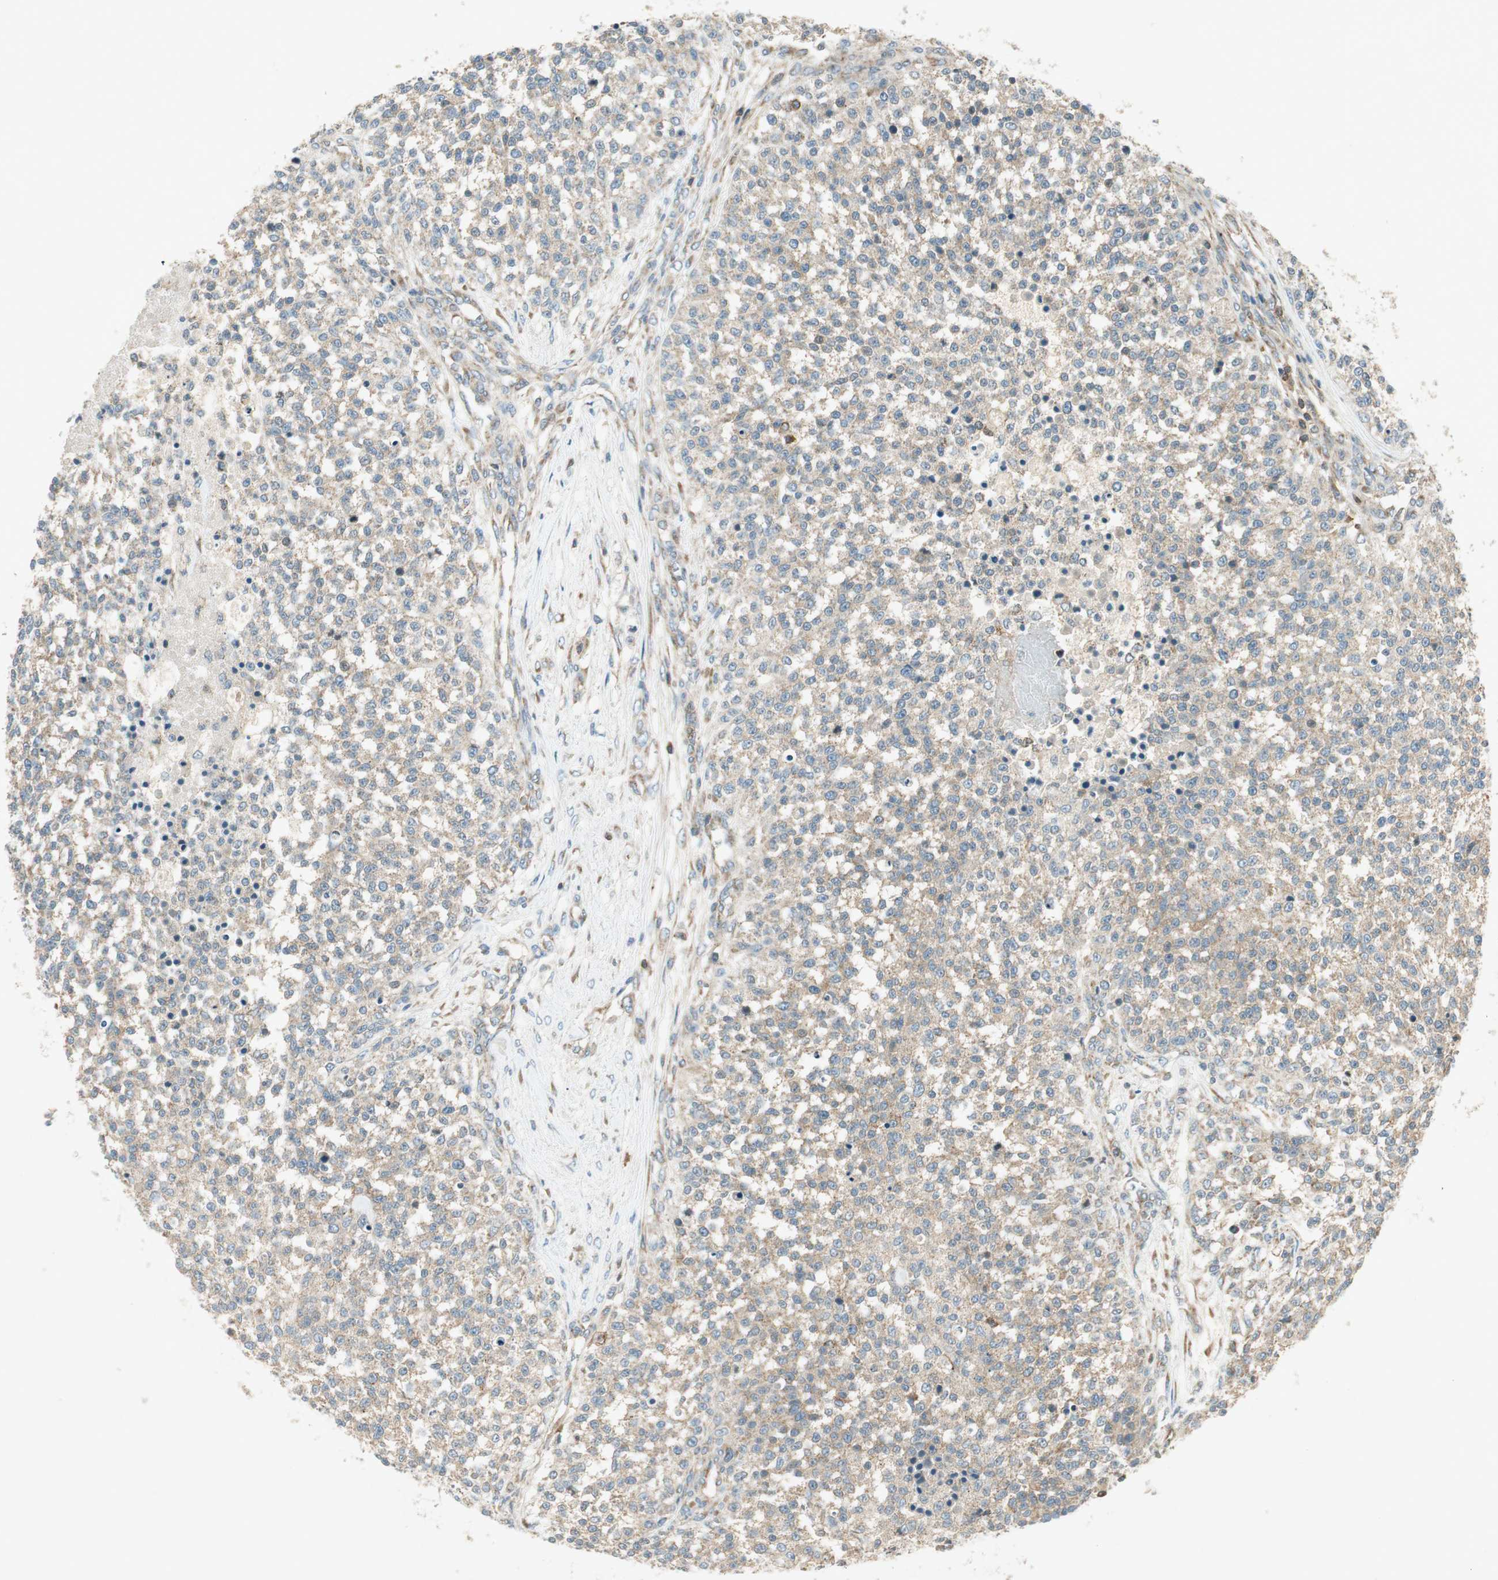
{"staining": {"intensity": "weak", "quantity": ">75%", "location": "cytoplasmic/membranous"}, "tissue": "testis cancer", "cell_type": "Tumor cells", "image_type": "cancer", "snomed": [{"axis": "morphology", "description": "Seminoma, NOS"}, {"axis": "topography", "description": "Testis"}], "caption": "Seminoma (testis) stained for a protein (brown) exhibits weak cytoplasmic/membranous positive positivity in about >75% of tumor cells.", "gene": "CHADL", "patient": {"sex": "male", "age": 59}}